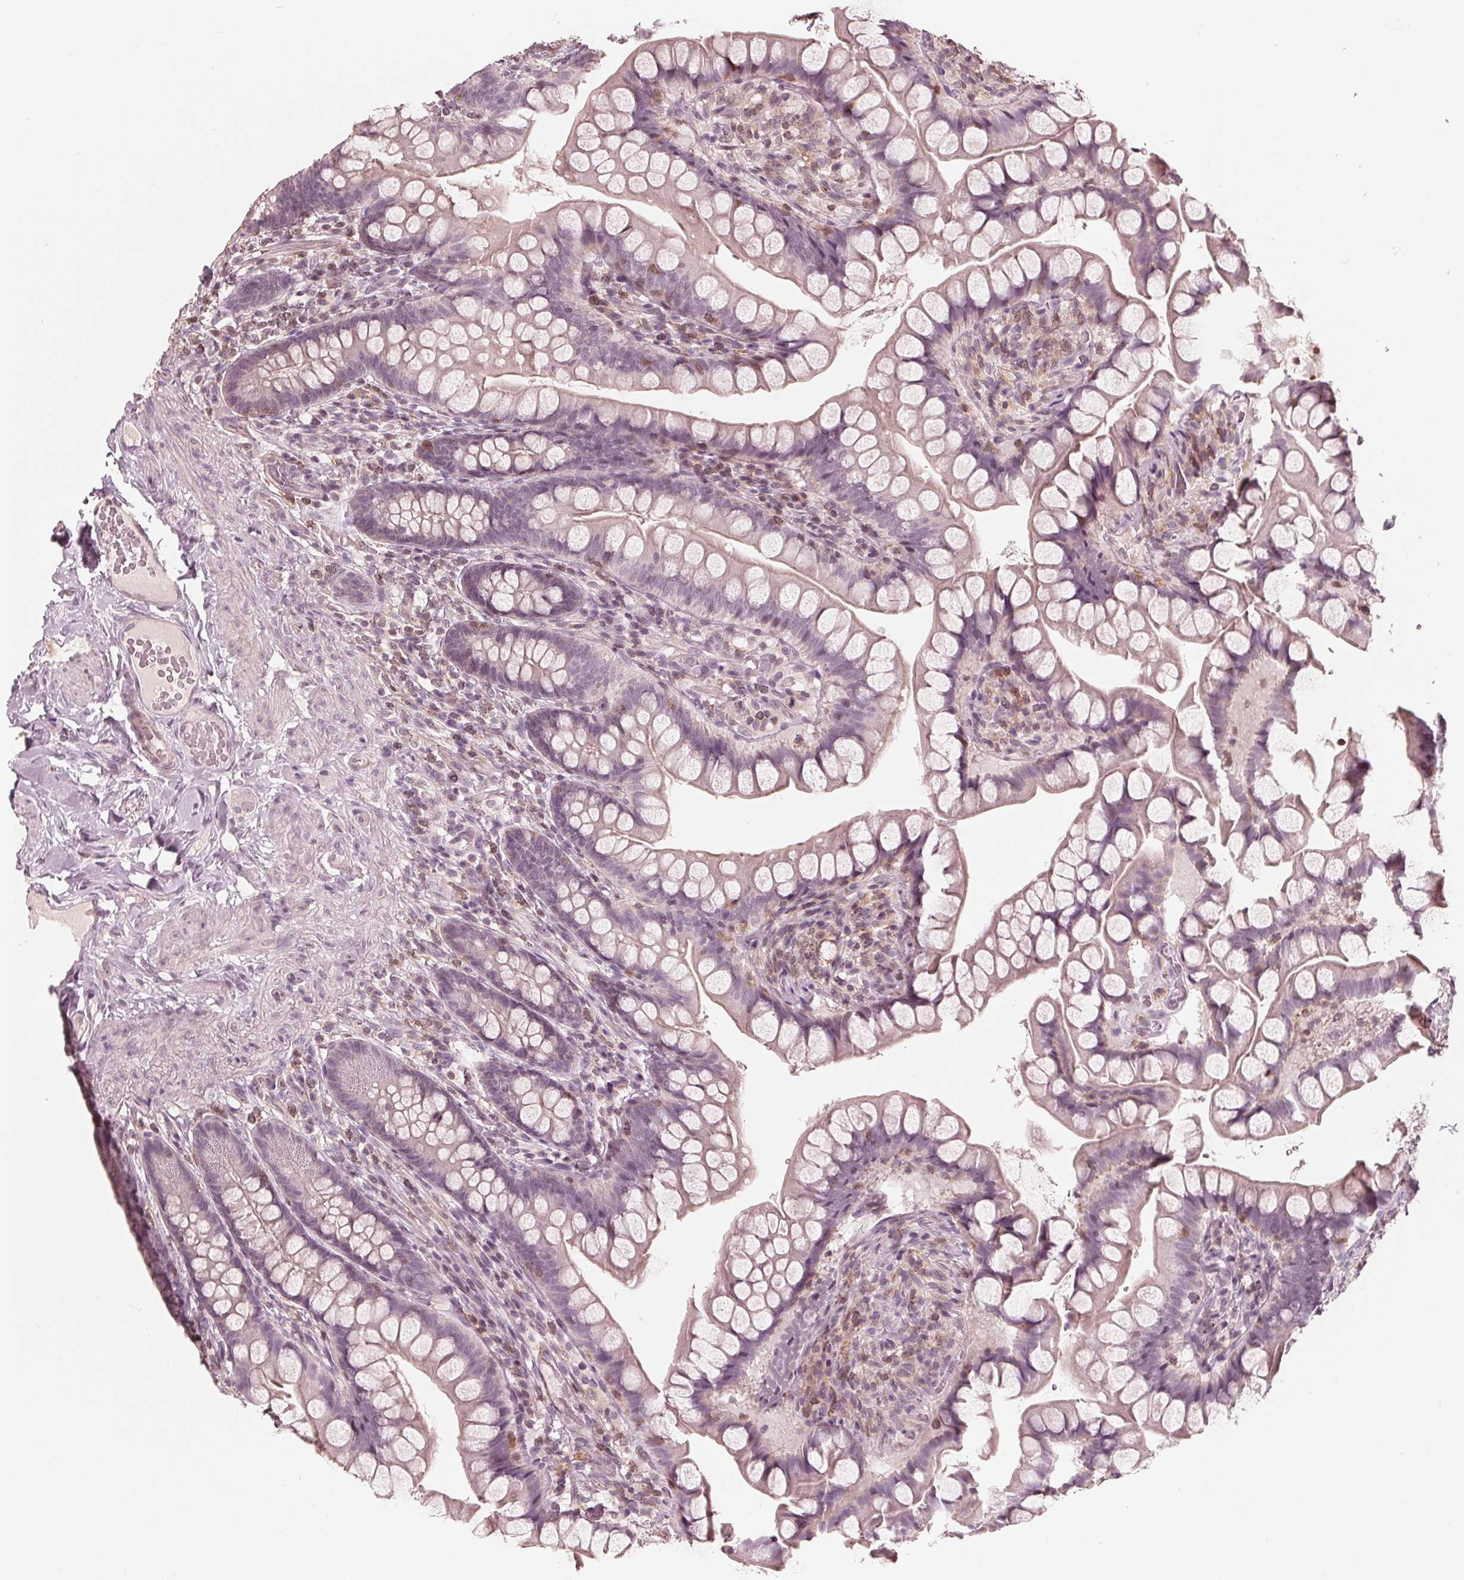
{"staining": {"intensity": "weak", "quantity": "<25%", "location": "nuclear"}, "tissue": "small intestine", "cell_type": "Glandular cells", "image_type": "normal", "snomed": [{"axis": "morphology", "description": "Normal tissue, NOS"}, {"axis": "topography", "description": "Small intestine"}], "caption": "The IHC photomicrograph has no significant staining in glandular cells of small intestine.", "gene": "ING3", "patient": {"sex": "male", "age": 70}}